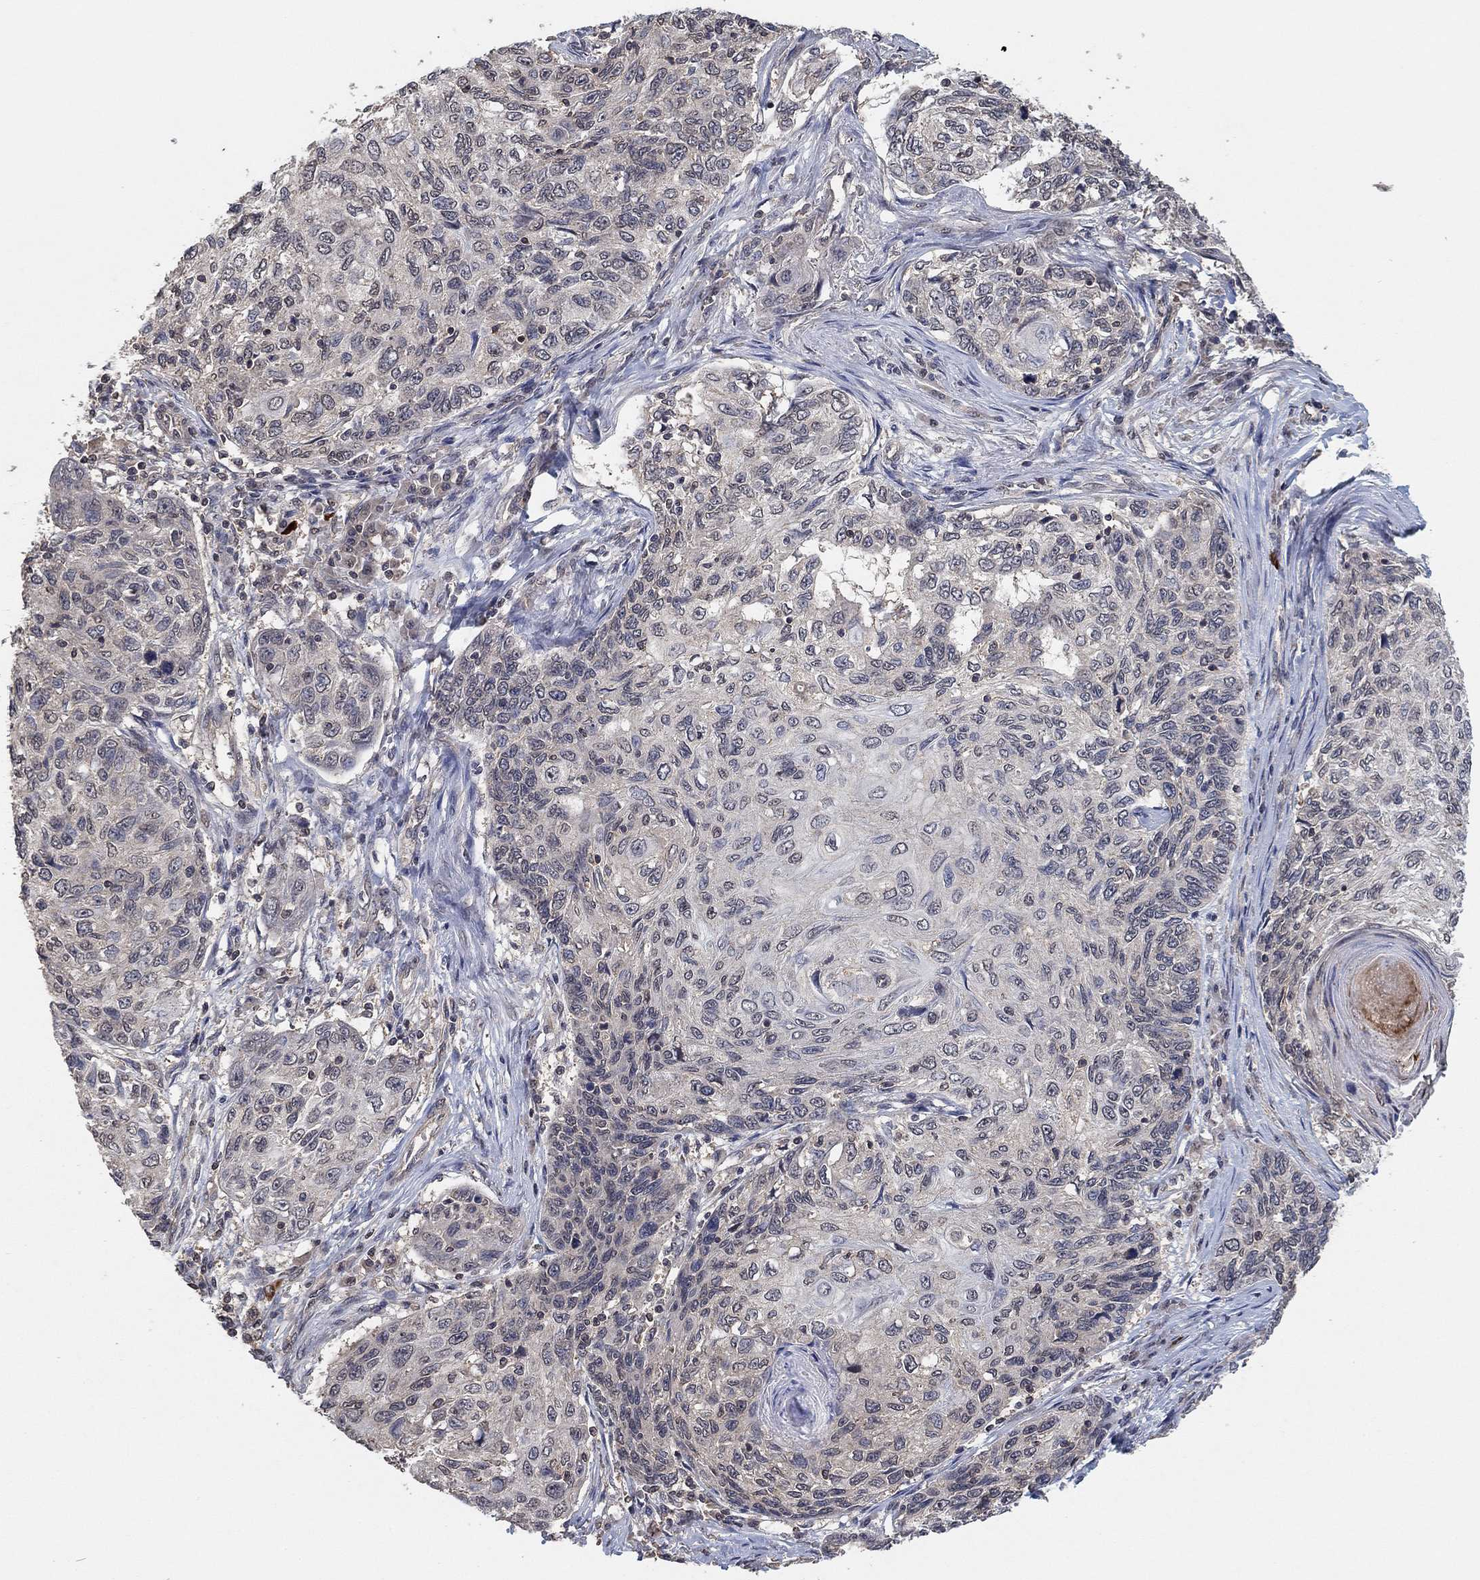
{"staining": {"intensity": "negative", "quantity": "none", "location": "none"}, "tissue": "skin cancer", "cell_type": "Tumor cells", "image_type": "cancer", "snomed": [{"axis": "morphology", "description": "Squamous cell carcinoma, NOS"}, {"axis": "topography", "description": "Skin"}], "caption": "Histopathology image shows no significant protein staining in tumor cells of squamous cell carcinoma (skin).", "gene": "CCDC43", "patient": {"sex": "male", "age": 92}}